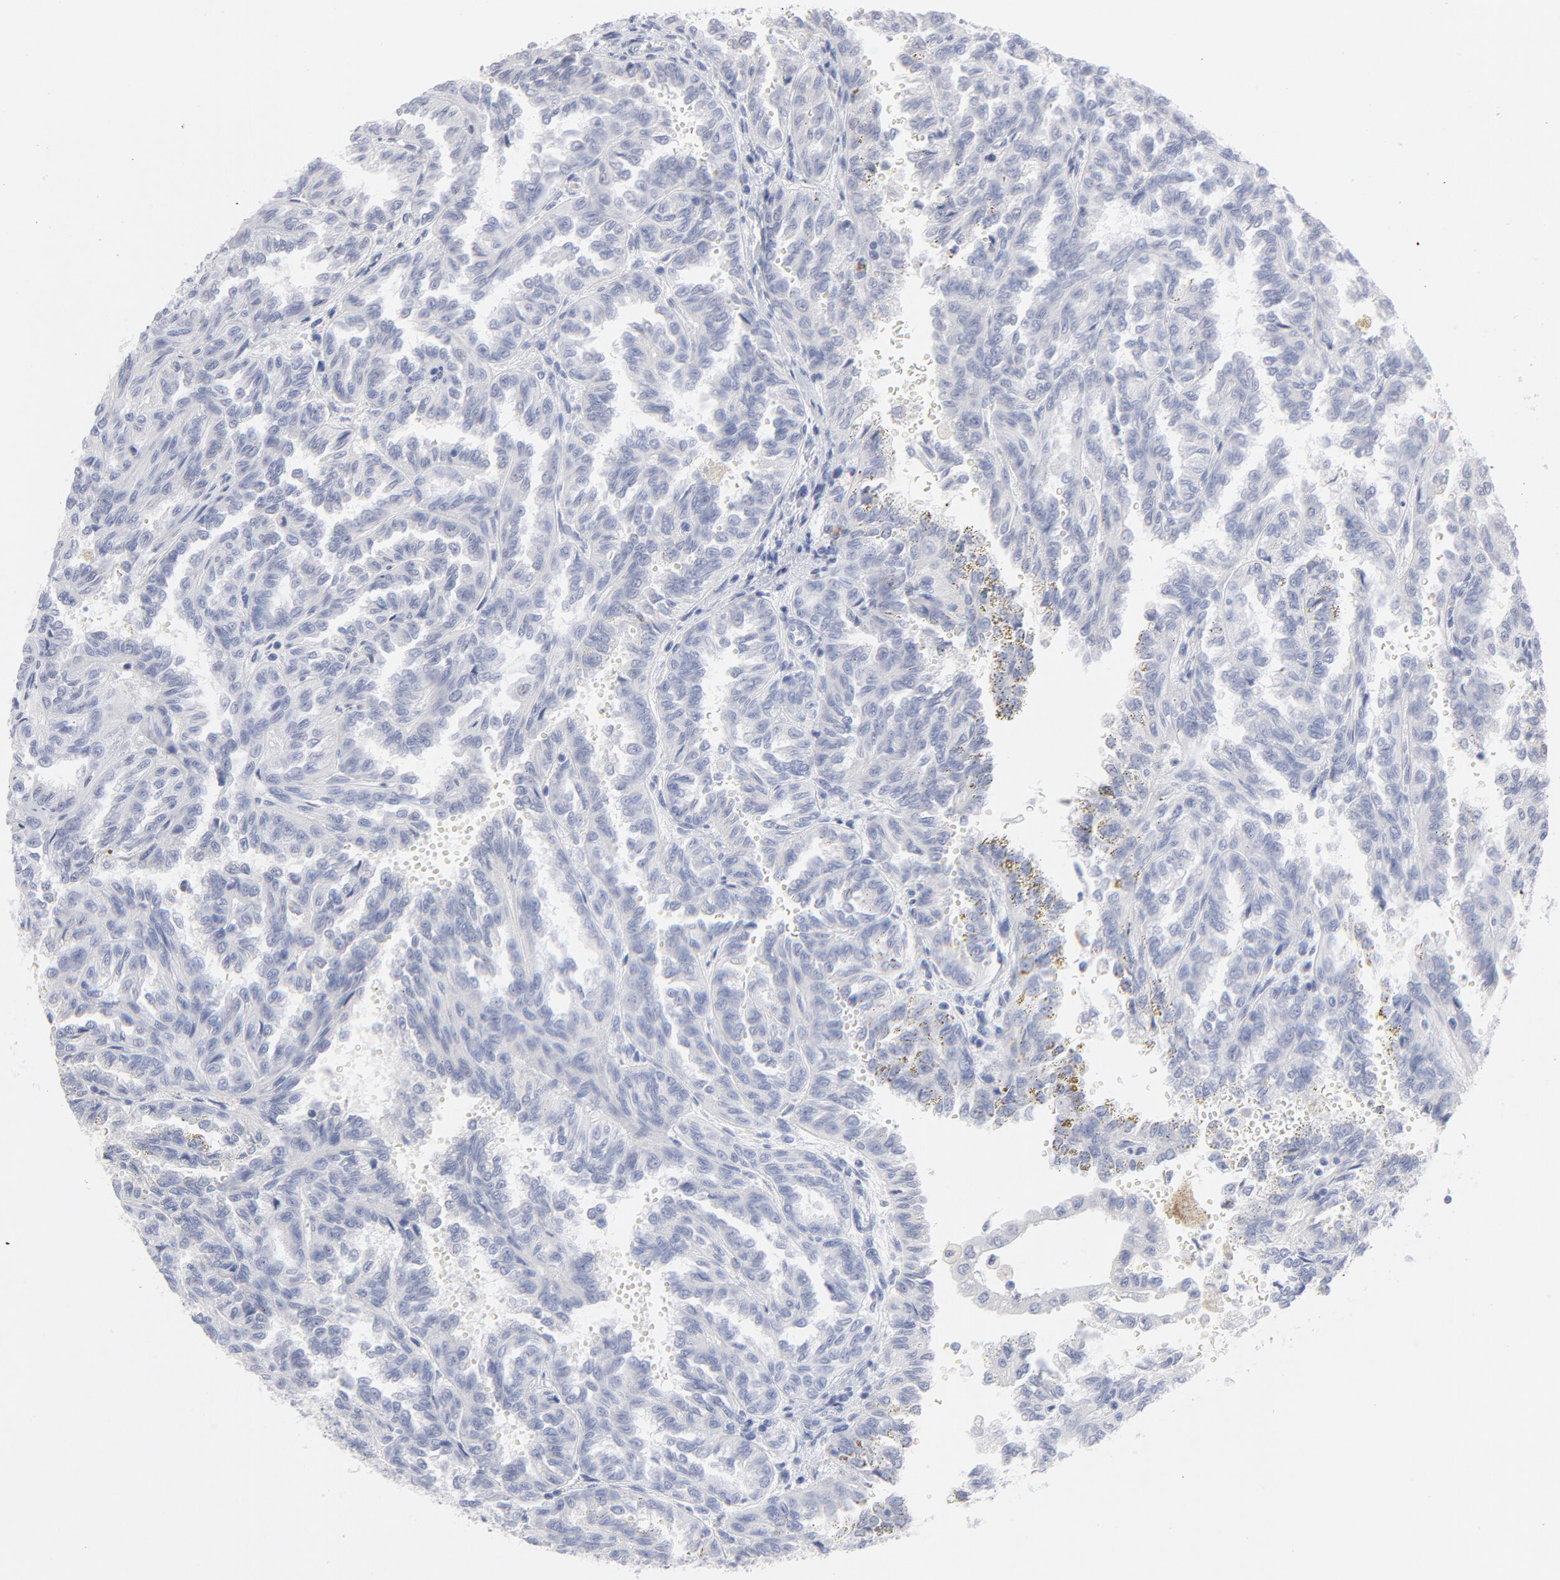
{"staining": {"intensity": "negative", "quantity": "none", "location": "none"}, "tissue": "renal cancer", "cell_type": "Tumor cells", "image_type": "cancer", "snomed": [{"axis": "morphology", "description": "Inflammation, NOS"}, {"axis": "morphology", "description": "Adenocarcinoma, NOS"}, {"axis": "topography", "description": "Kidney"}], "caption": "Tumor cells show no significant expression in renal adenocarcinoma. The staining was performed using DAB to visualize the protein expression in brown, while the nuclei were stained in blue with hematoxylin (Magnification: 20x).", "gene": "MCM7", "patient": {"sex": "male", "age": 68}}